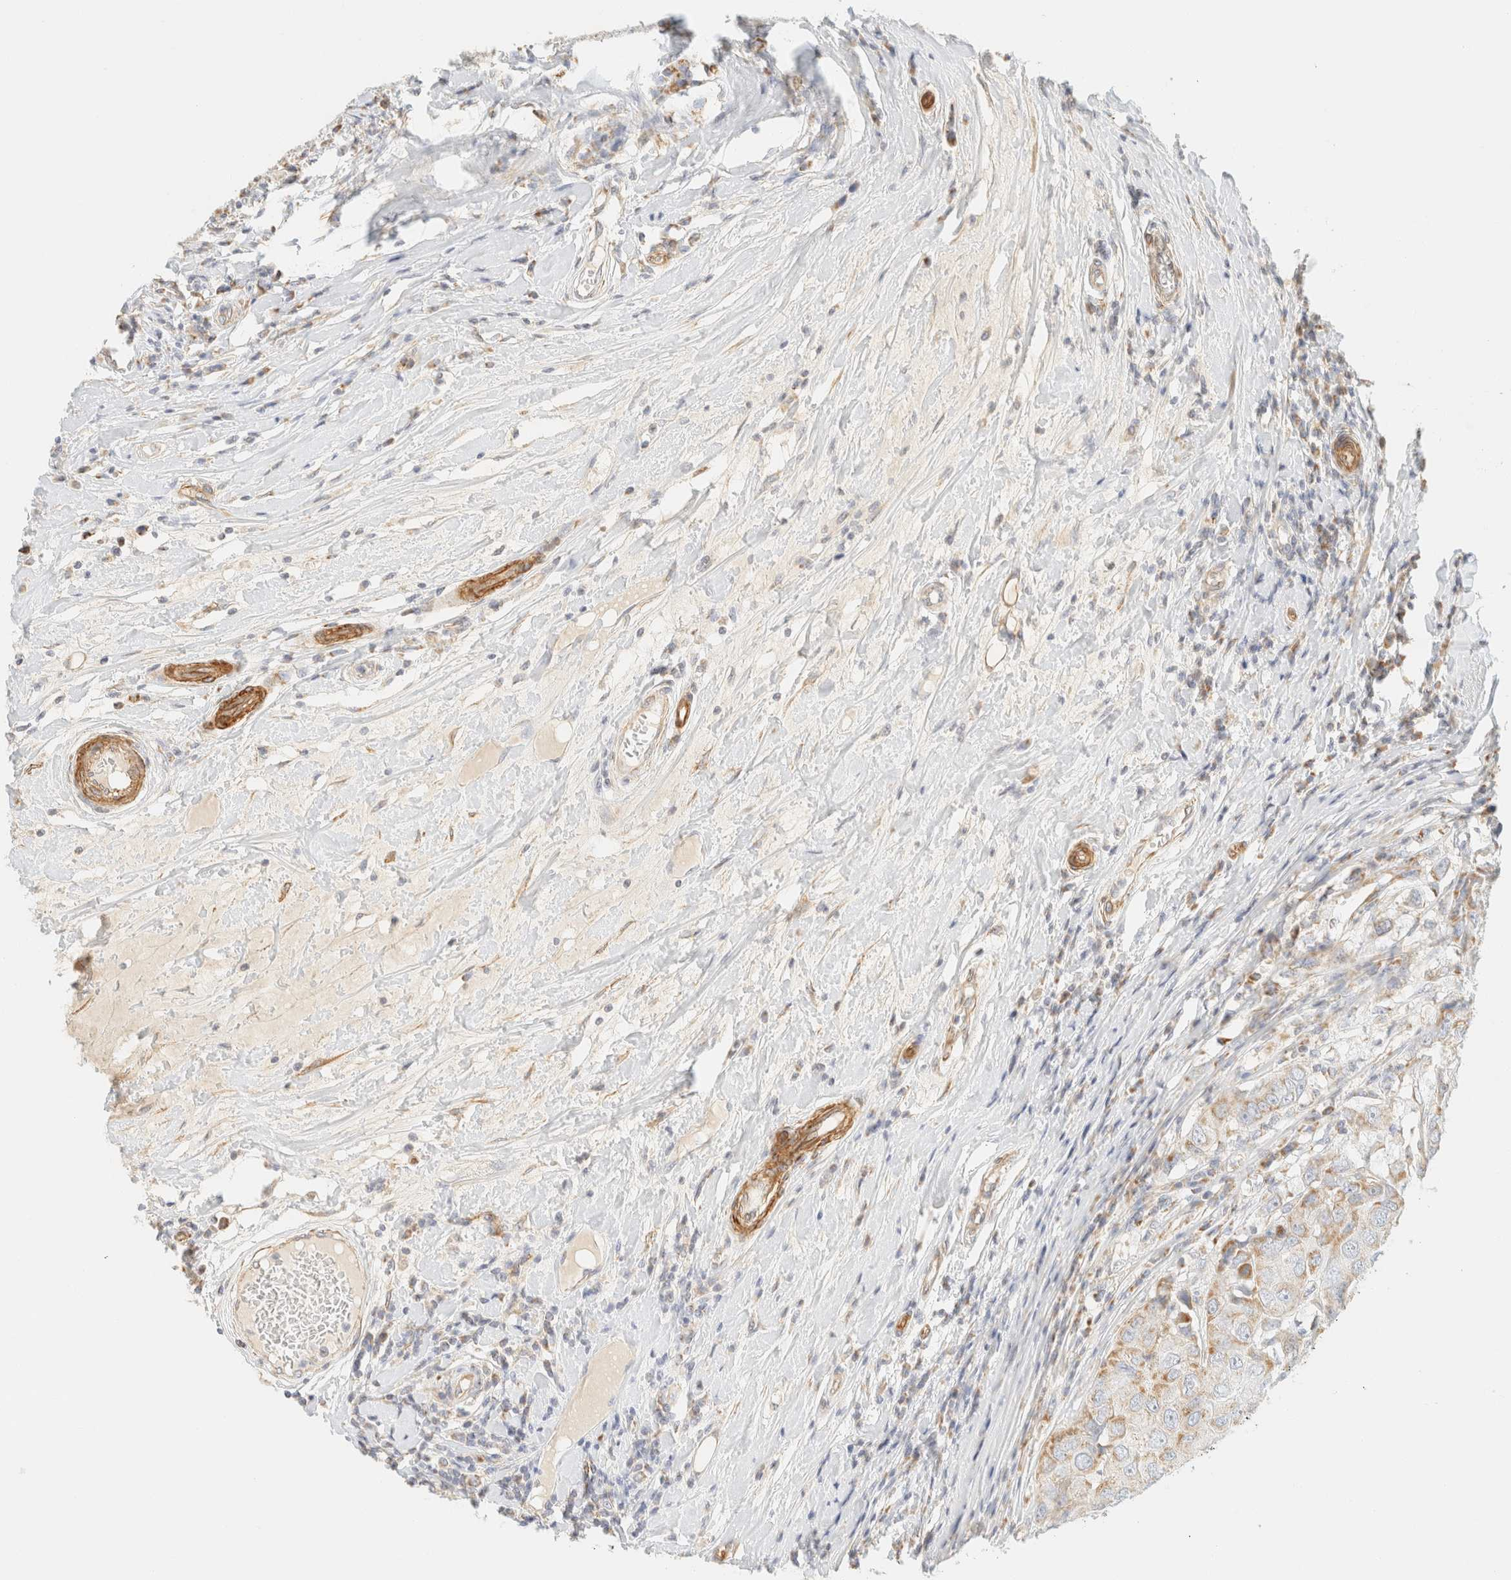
{"staining": {"intensity": "weak", "quantity": "25%-75%", "location": "cytoplasmic/membranous"}, "tissue": "breast cancer", "cell_type": "Tumor cells", "image_type": "cancer", "snomed": [{"axis": "morphology", "description": "Duct carcinoma"}, {"axis": "topography", "description": "Breast"}], "caption": "Breast intraductal carcinoma stained with a protein marker exhibits weak staining in tumor cells.", "gene": "MRM3", "patient": {"sex": "female", "age": 27}}